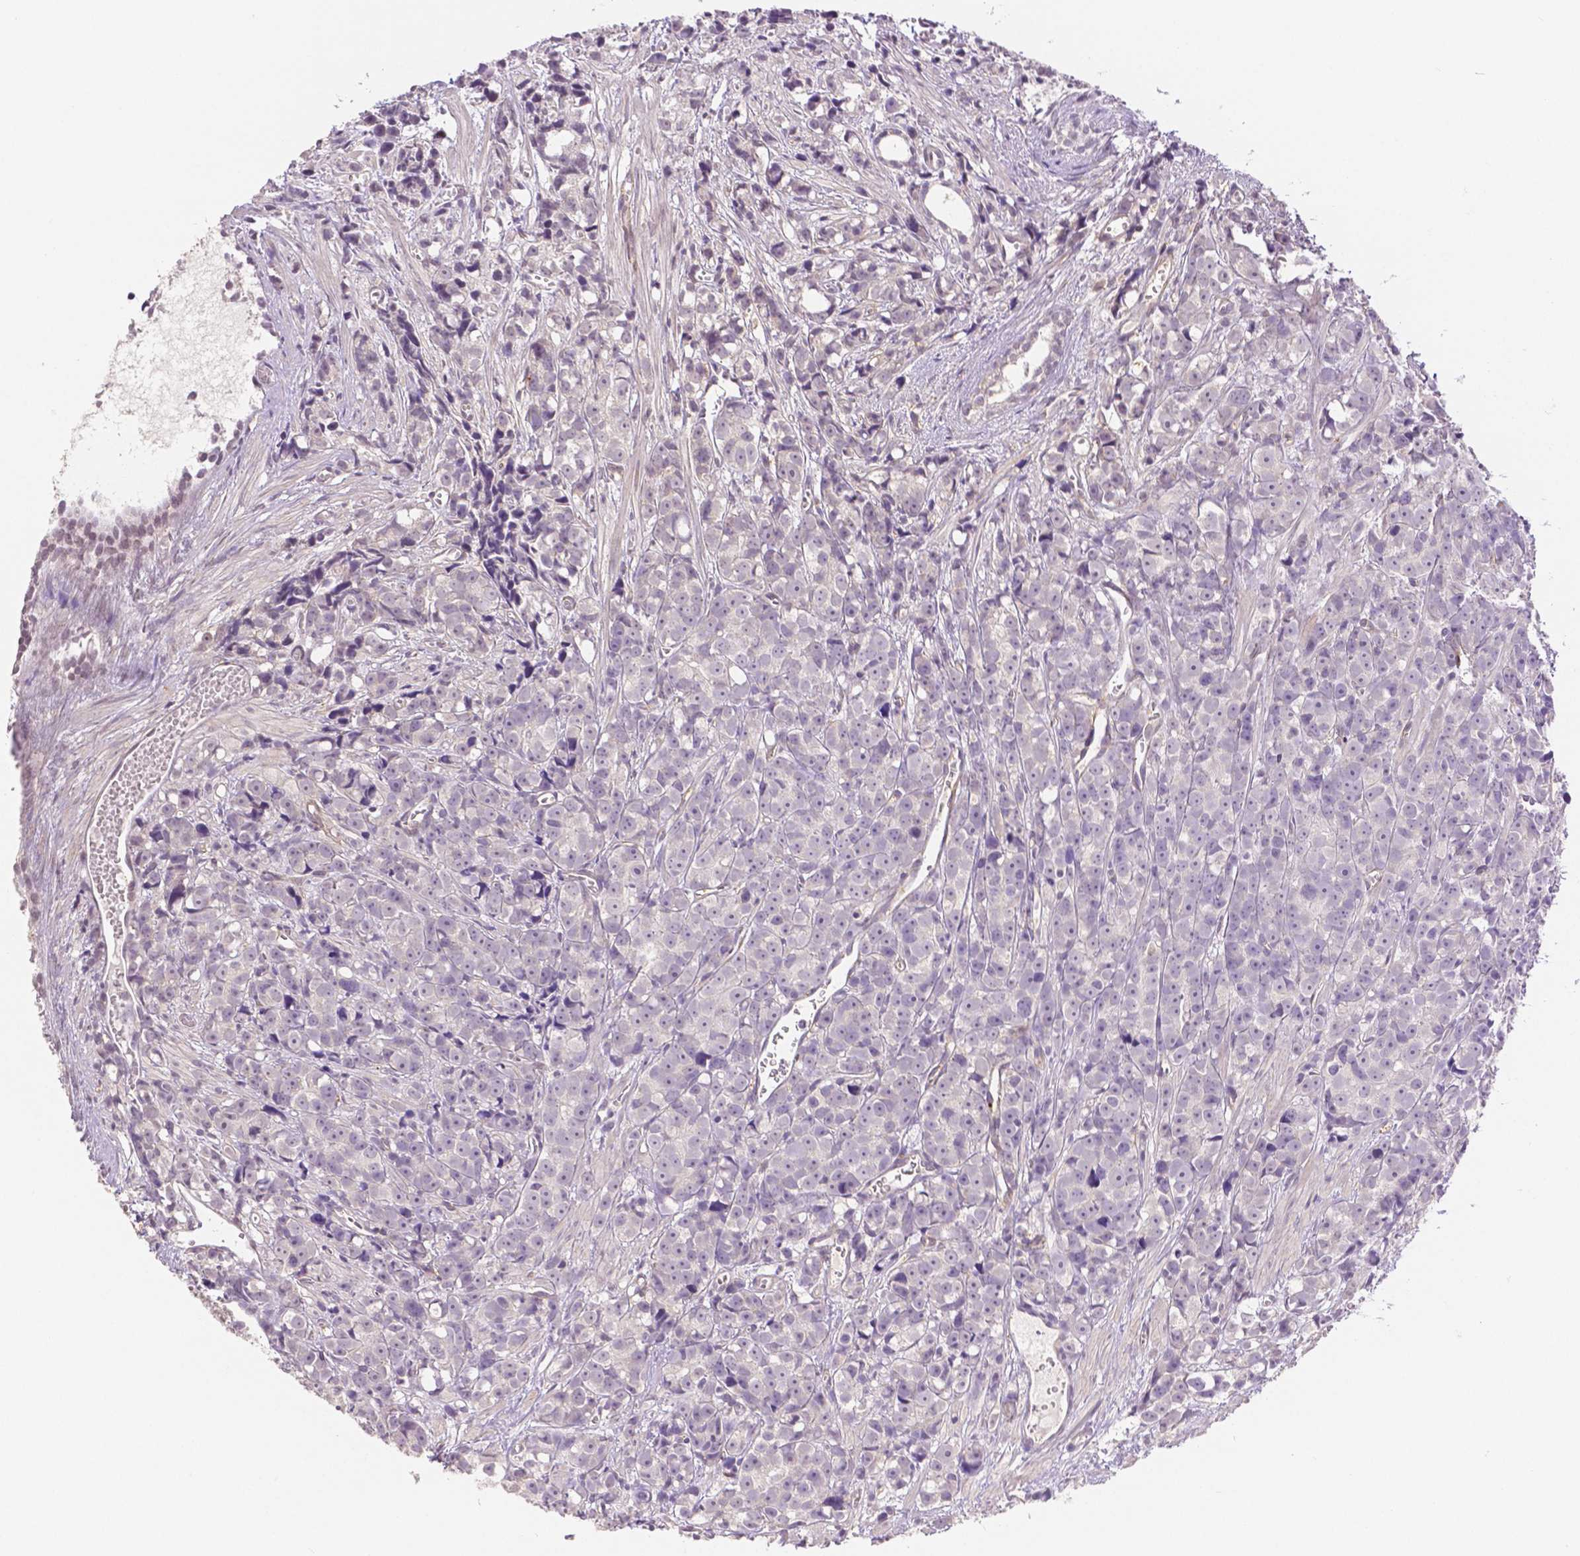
{"staining": {"intensity": "negative", "quantity": "none", "location": "none"}, "tissue": "prostate cancer", "cell_type": "Tumor cells", "image_type": "cancer", "snomed": [{"axis": "morphology", "description": "Adenocarcinoma, High grade"}, {"axis": "topography", "description": "Prostate"}], "caption": "An immunohistochemistry (IHC) histopathology image of prostate cancer is shown. There is no staining in tumor cells of prostate cancer.", "gene": "THY1", "patient": {"sex": "male", "age": 77}}